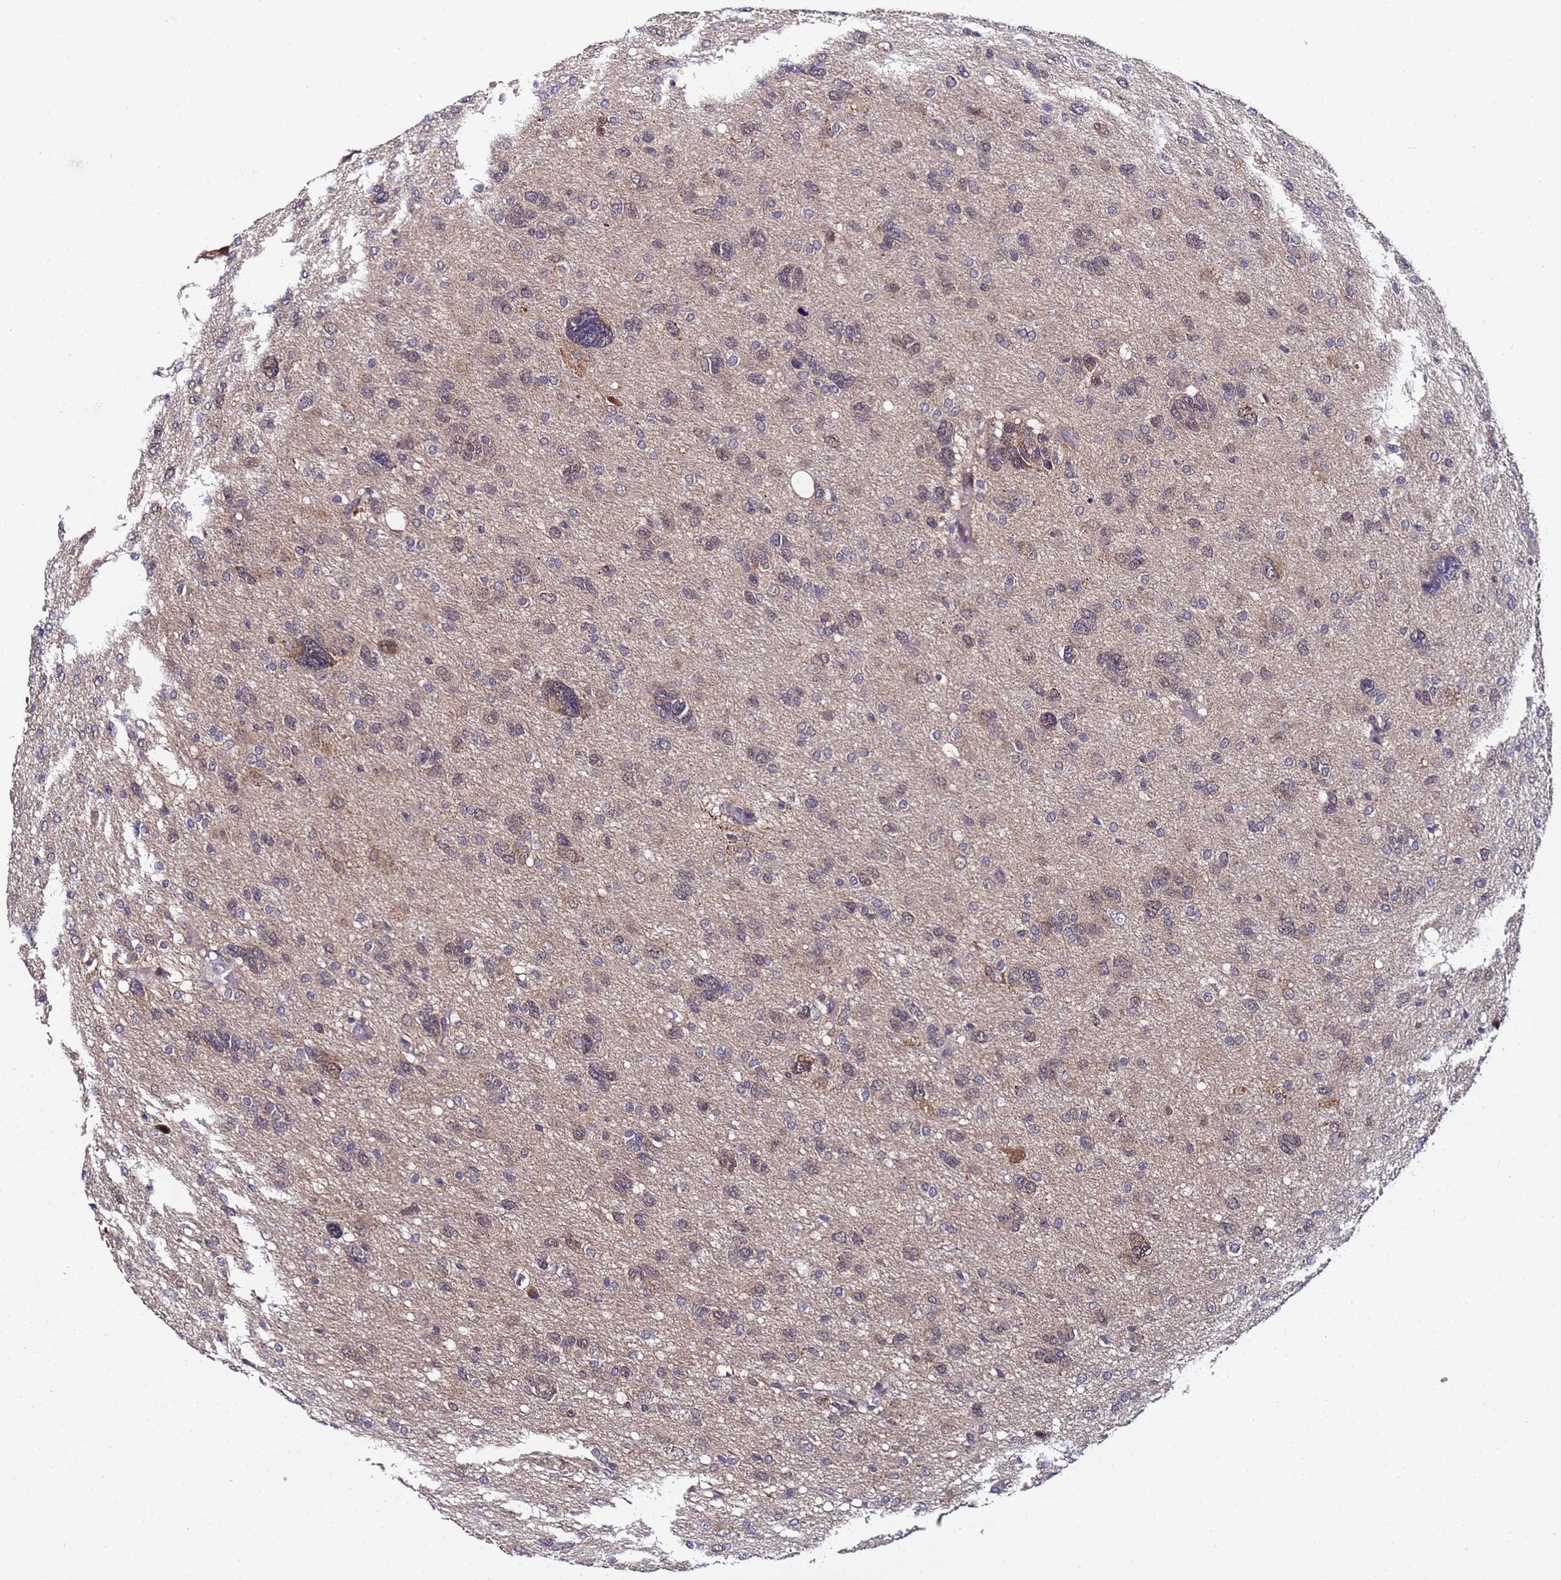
{"staining": {"intensity": "moderate", "quantity": "<25%", "location": "cytoplasmic/membranous,nuclear"}, "tissue": "glioma", "cell_type": "Tumor cells", "image_type": "cancer", "snomed": [{"axis": "morphology", "description": "Glioma, malignant, High grade"}, {"axis": "topography", "description": "Brain"}], "caption": "Glioma stained for a protein shows moderate cytoplasmic/membranous and nuclear positivity in tumor cells. (DAB IHC, brown staining for protein, blue staining for nuclei).", "gene": "ANAPC13", "patient": {"sex": "female", "age": 59}}